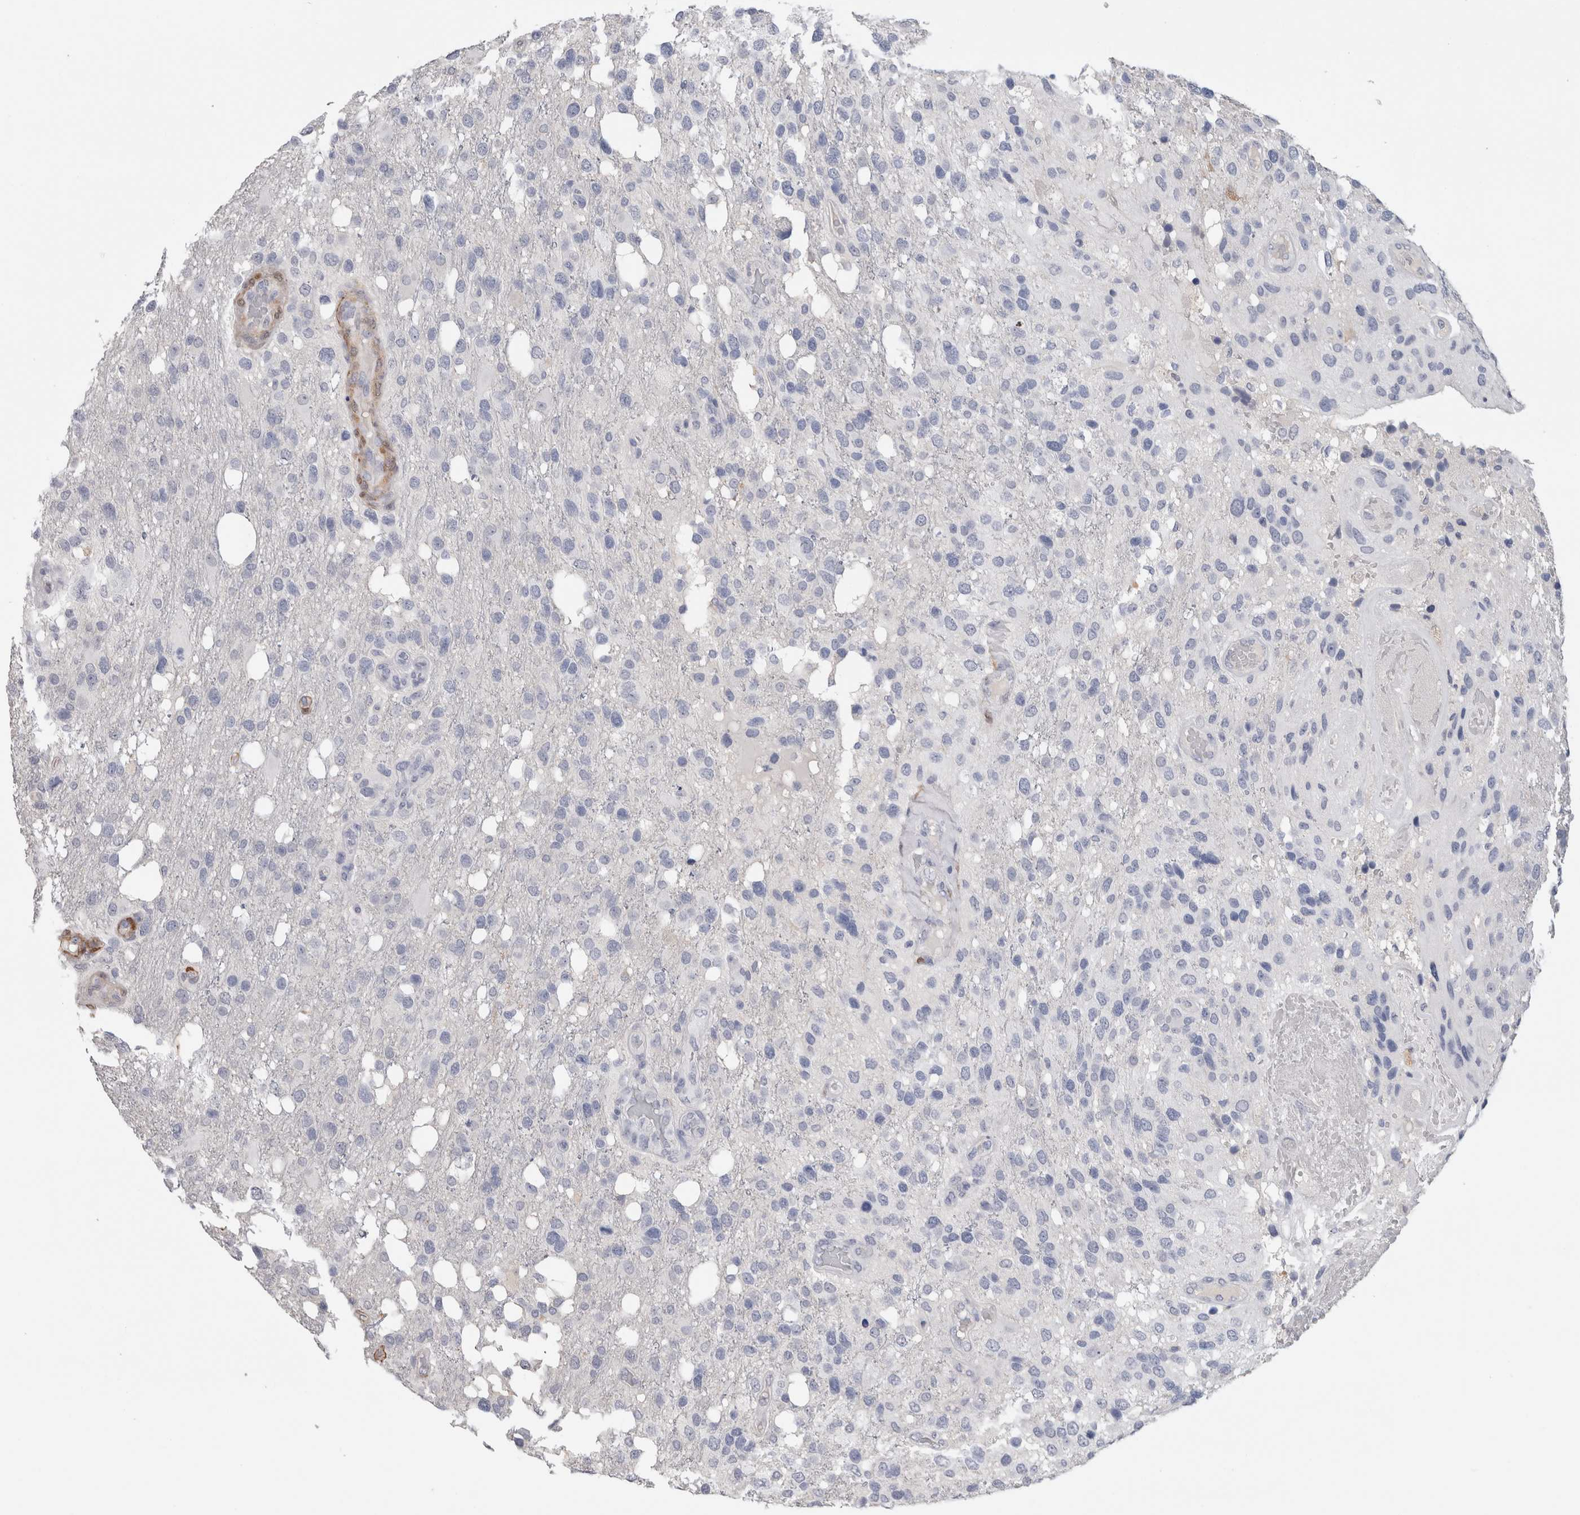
{"staining": {"intensity": "negative", "quantity": "none", "location": "none"}, "tissue": "glioma", "cell_type": "Tumor cells", "image_type": "cancer", "snomed": [{"axis": "morphology", "description": "Glioma, malignant, High grade"}, {"axis": "topography", "description": "Brain"}], "caption": "Glioma was stained to show a protein in brown. There is no significant staining in tumor cells.", "gene": "FABP4", "patient": {"sex": "female", "age": 58}}